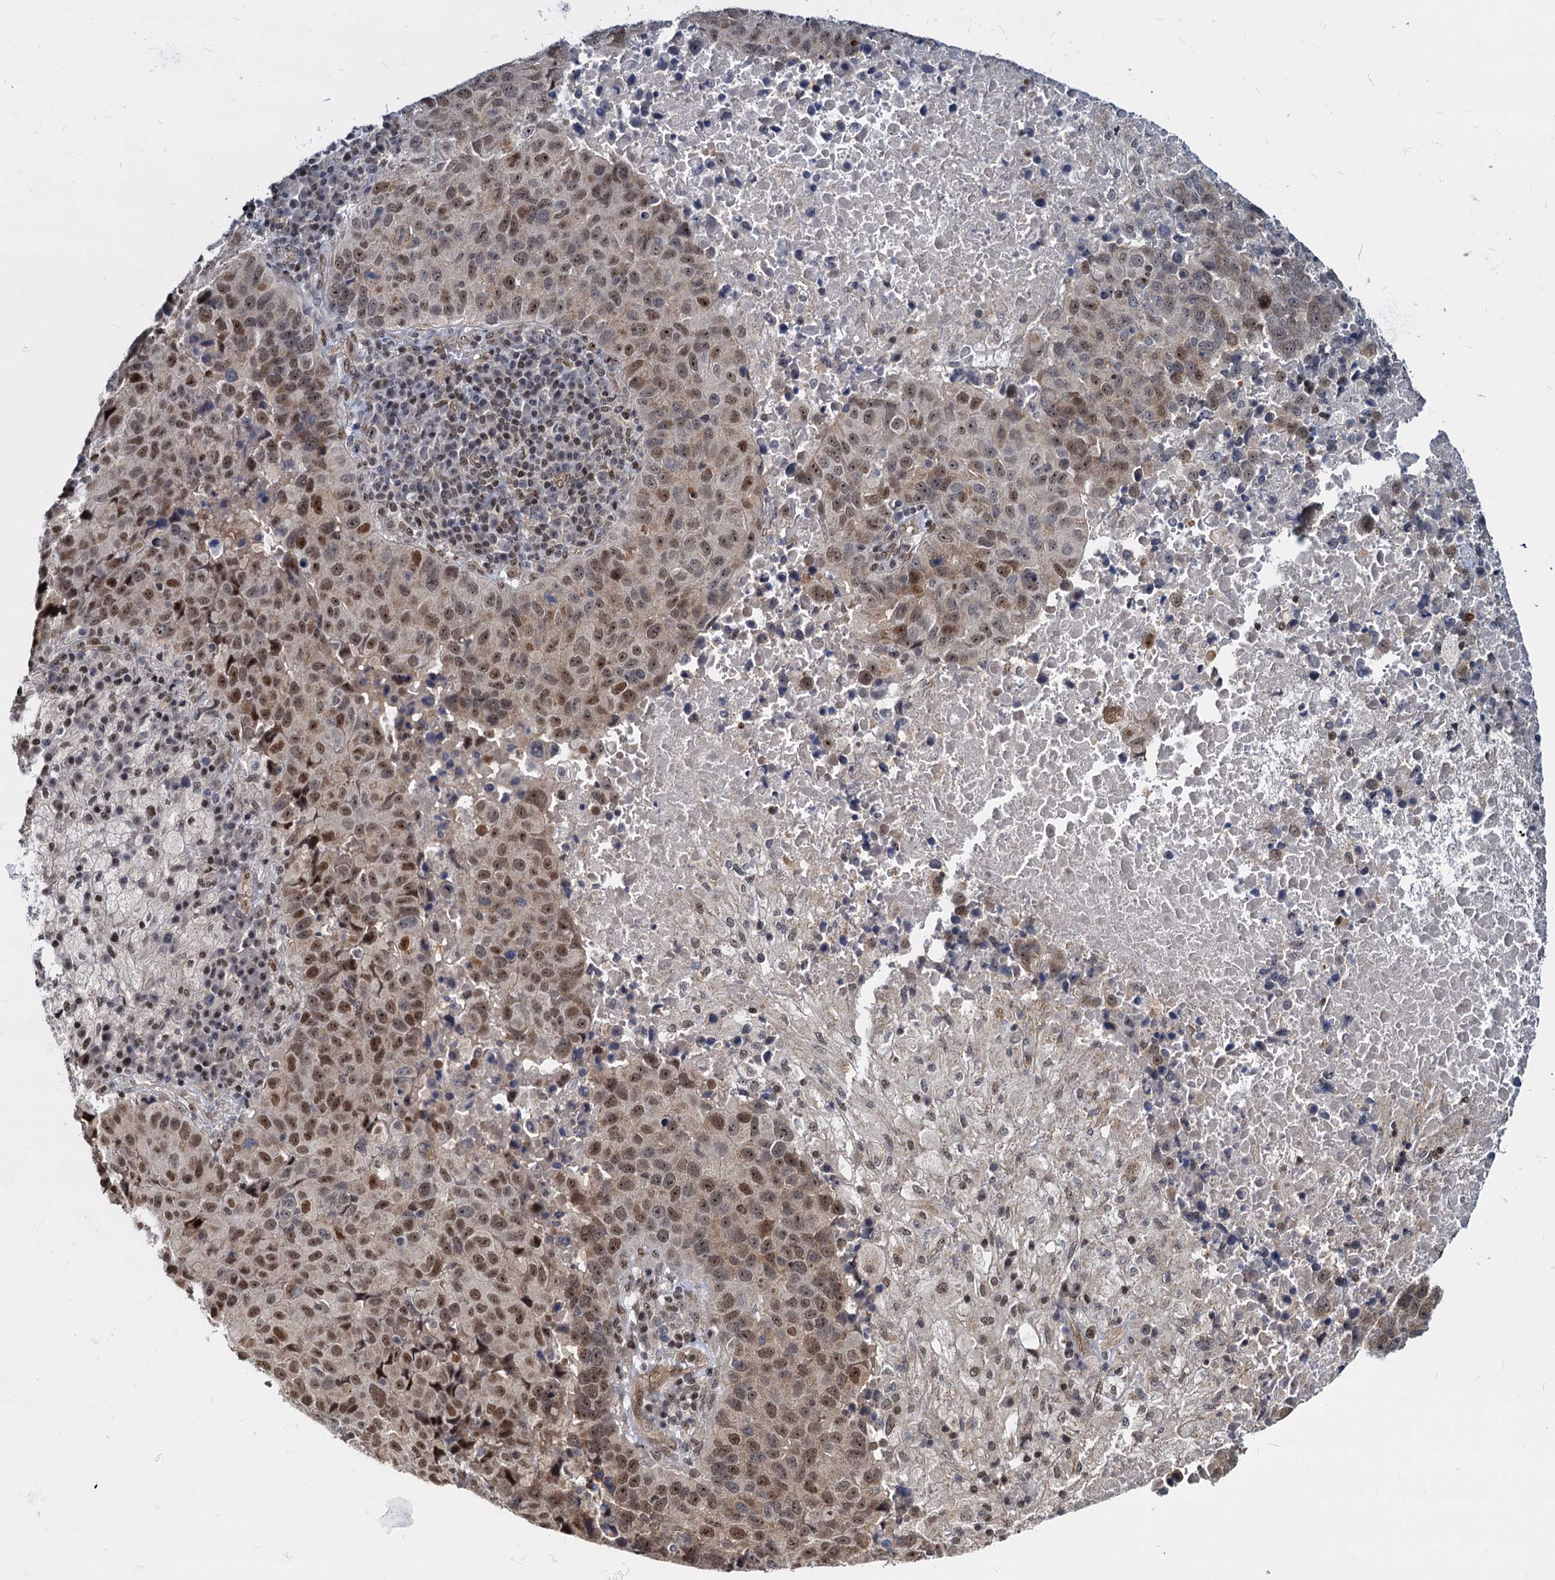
{"staining": {"intensity": "moderate", "quantity": ">75%", "location": "nuclear"}, "tissue": "lung cancer", "cell_type": "Tumor cells", "image_type": "cancer", "snomed": [{"axis": "morphology", "description": "Squamous cell carcinoma, NOS"}, {"axis": "topography", "description": "Lung"}], "caption": "Human lung cancer stained with a brown dye exhibits moderate nuclear positive staining in about >75% of tumor cells.", "gene": "UBLCP1", "patient": {"sex": "male", "age": 73}}